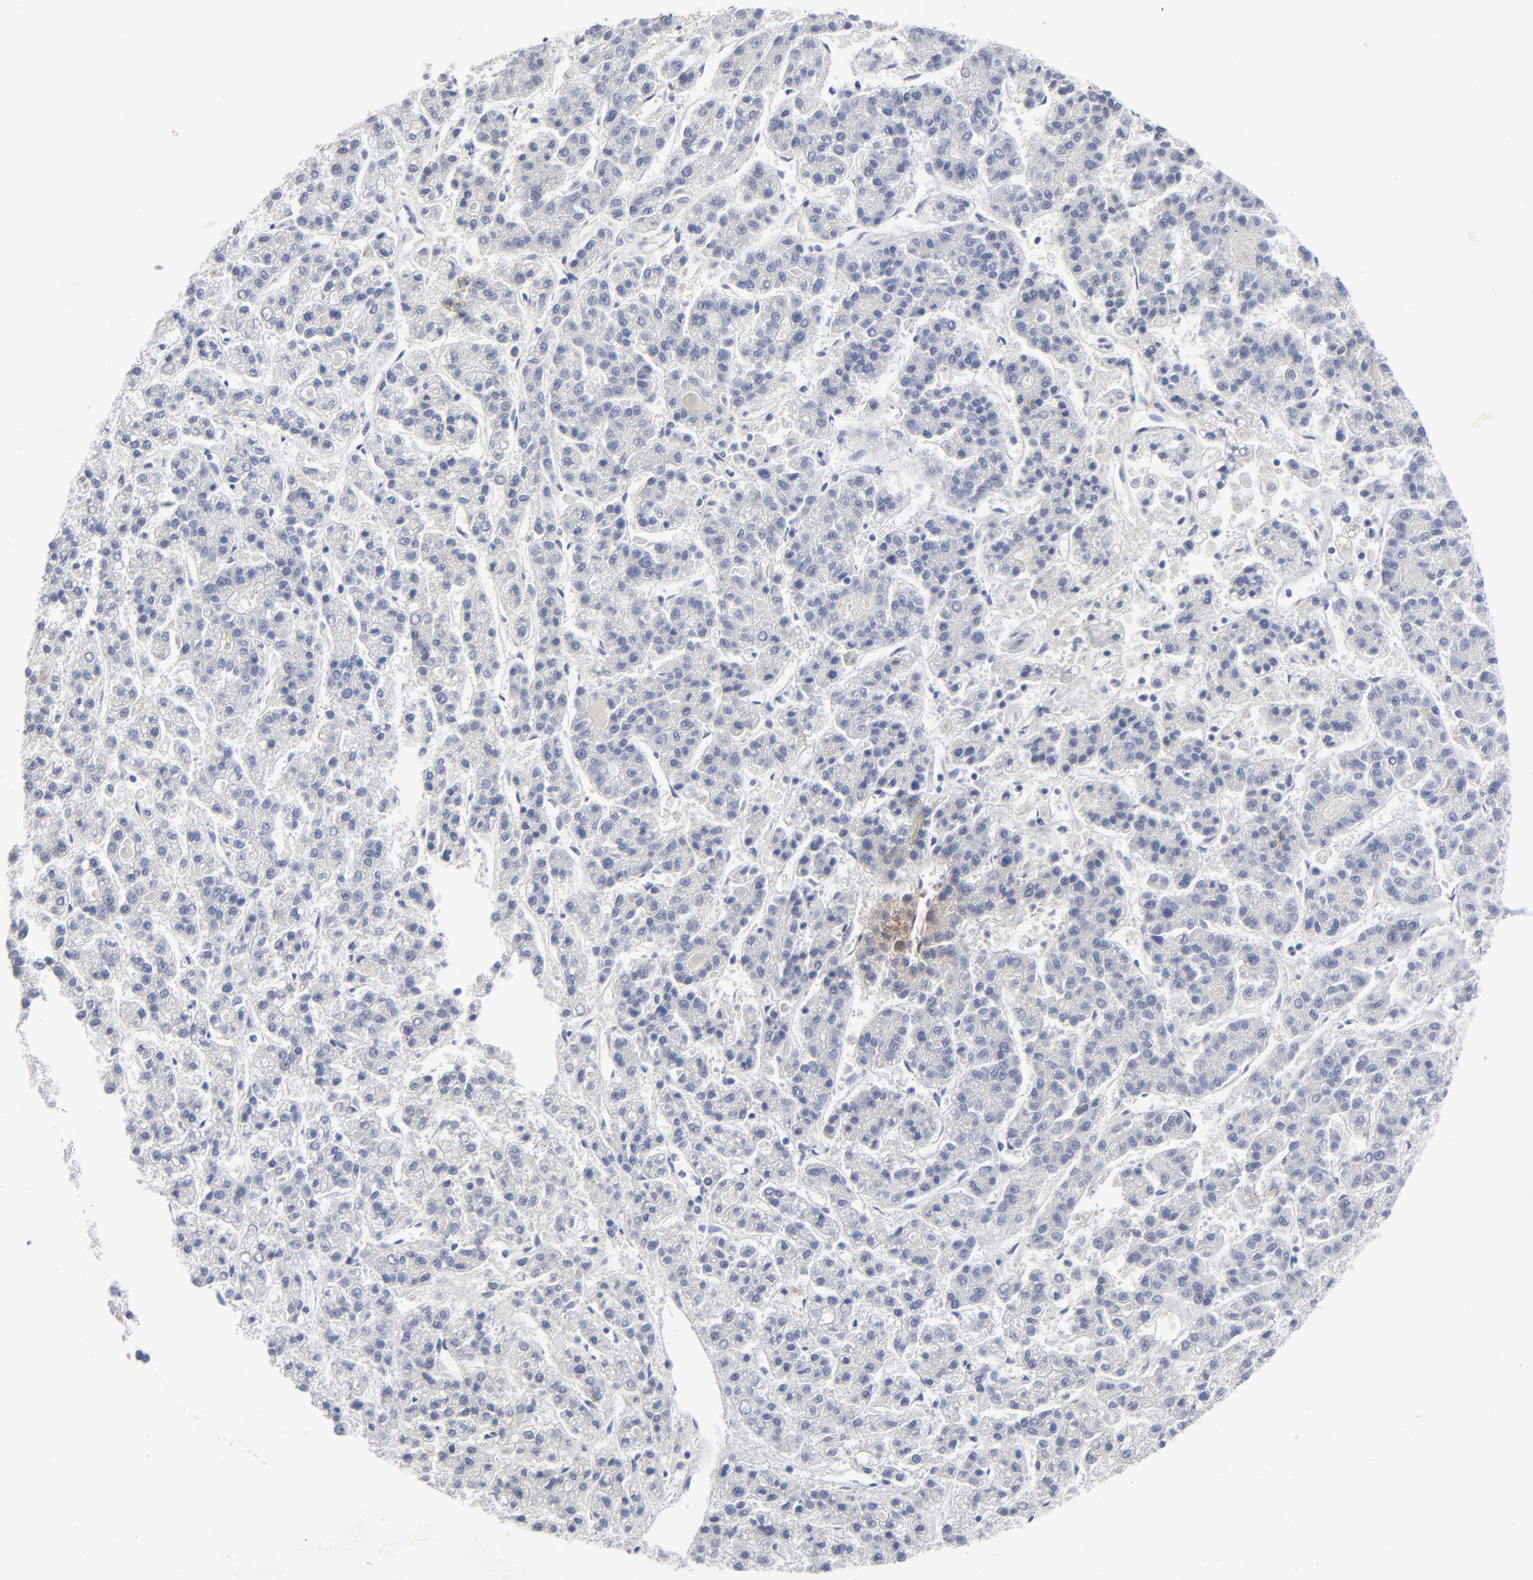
{"staining": {"intensity": "negative", "quantity": "none", "location": "none"}, "tissue": "liver cancer", "cell_type": "Tumor cells", "image_type": "cancer", "snomed": [{"axis": "morphology", "description": "Carcinoma, Hepatocellular, NOS"}, {"axis": "topography", "description": "Liver"}], "caption": "High magnification brightfield microscopy of liver cancer (hepatocellular carcinoma) stained with DAB (brown) and counterstained with hematoxylin (blue): tumor cells show no significant staining.", "gene": "CLEC4G", "patient": {"sex": "male", "age": 70}}